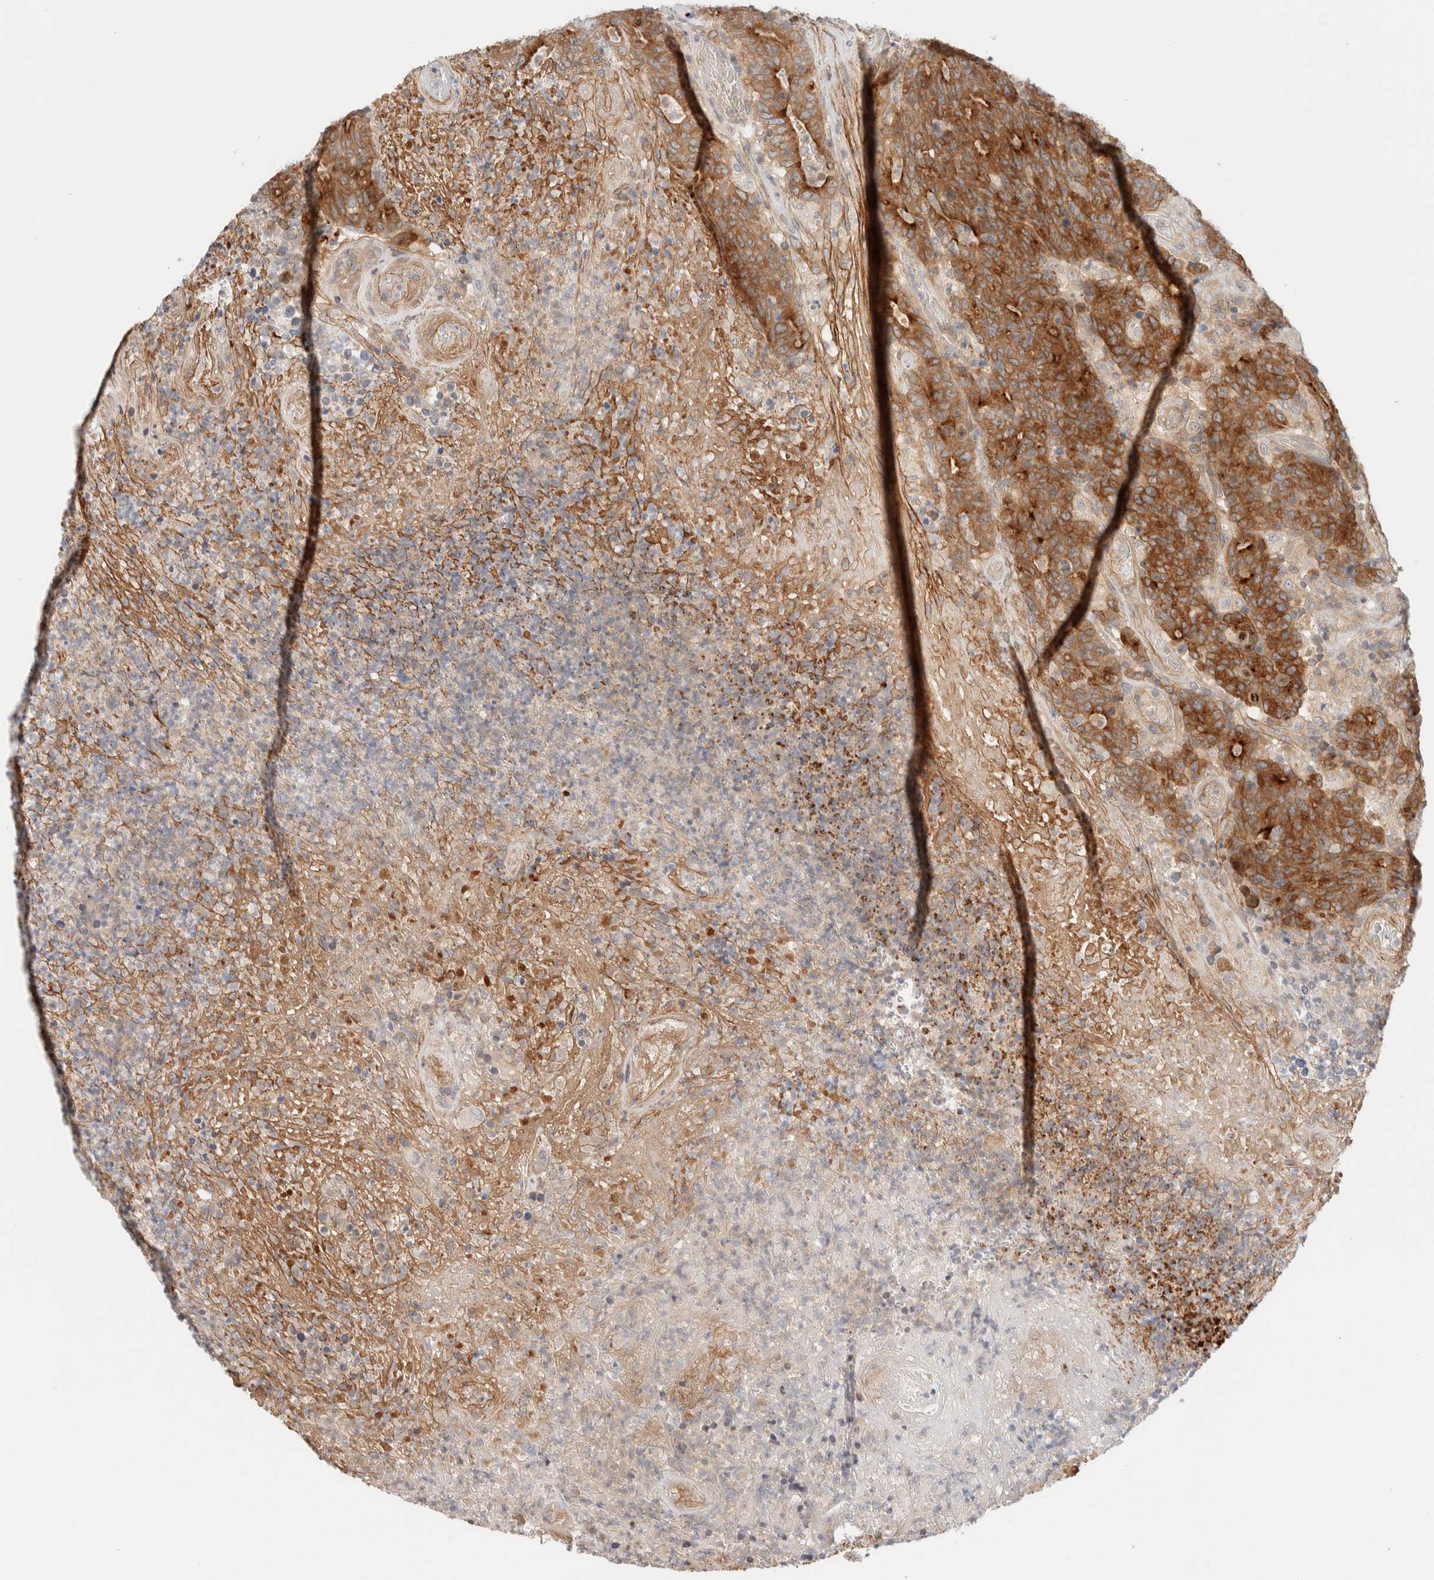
{"staining": {"intensity": "strong", "quantity": ">75%", "location": "cytoplasmic/membranous"}, "tissue": "colorectal cancer", "cell_type": "Tumor cells", "image_type": "cancer", "snomed": [{"axis": "morphology", "description": "Normal tissue, NOS"}, {"axis": "morphology", "description": "Adenocarcinoma, NOS"}, {"axis": "topography", "description": "Colon"}], "caption": "The photomicrograph shows a brown stain indicating the presence of a protein in the cytoplasmic/membranous of tumor cells in colorectal cancer.", "gene": "MARK3", "patient": {"sex": "female", "age": 75}}